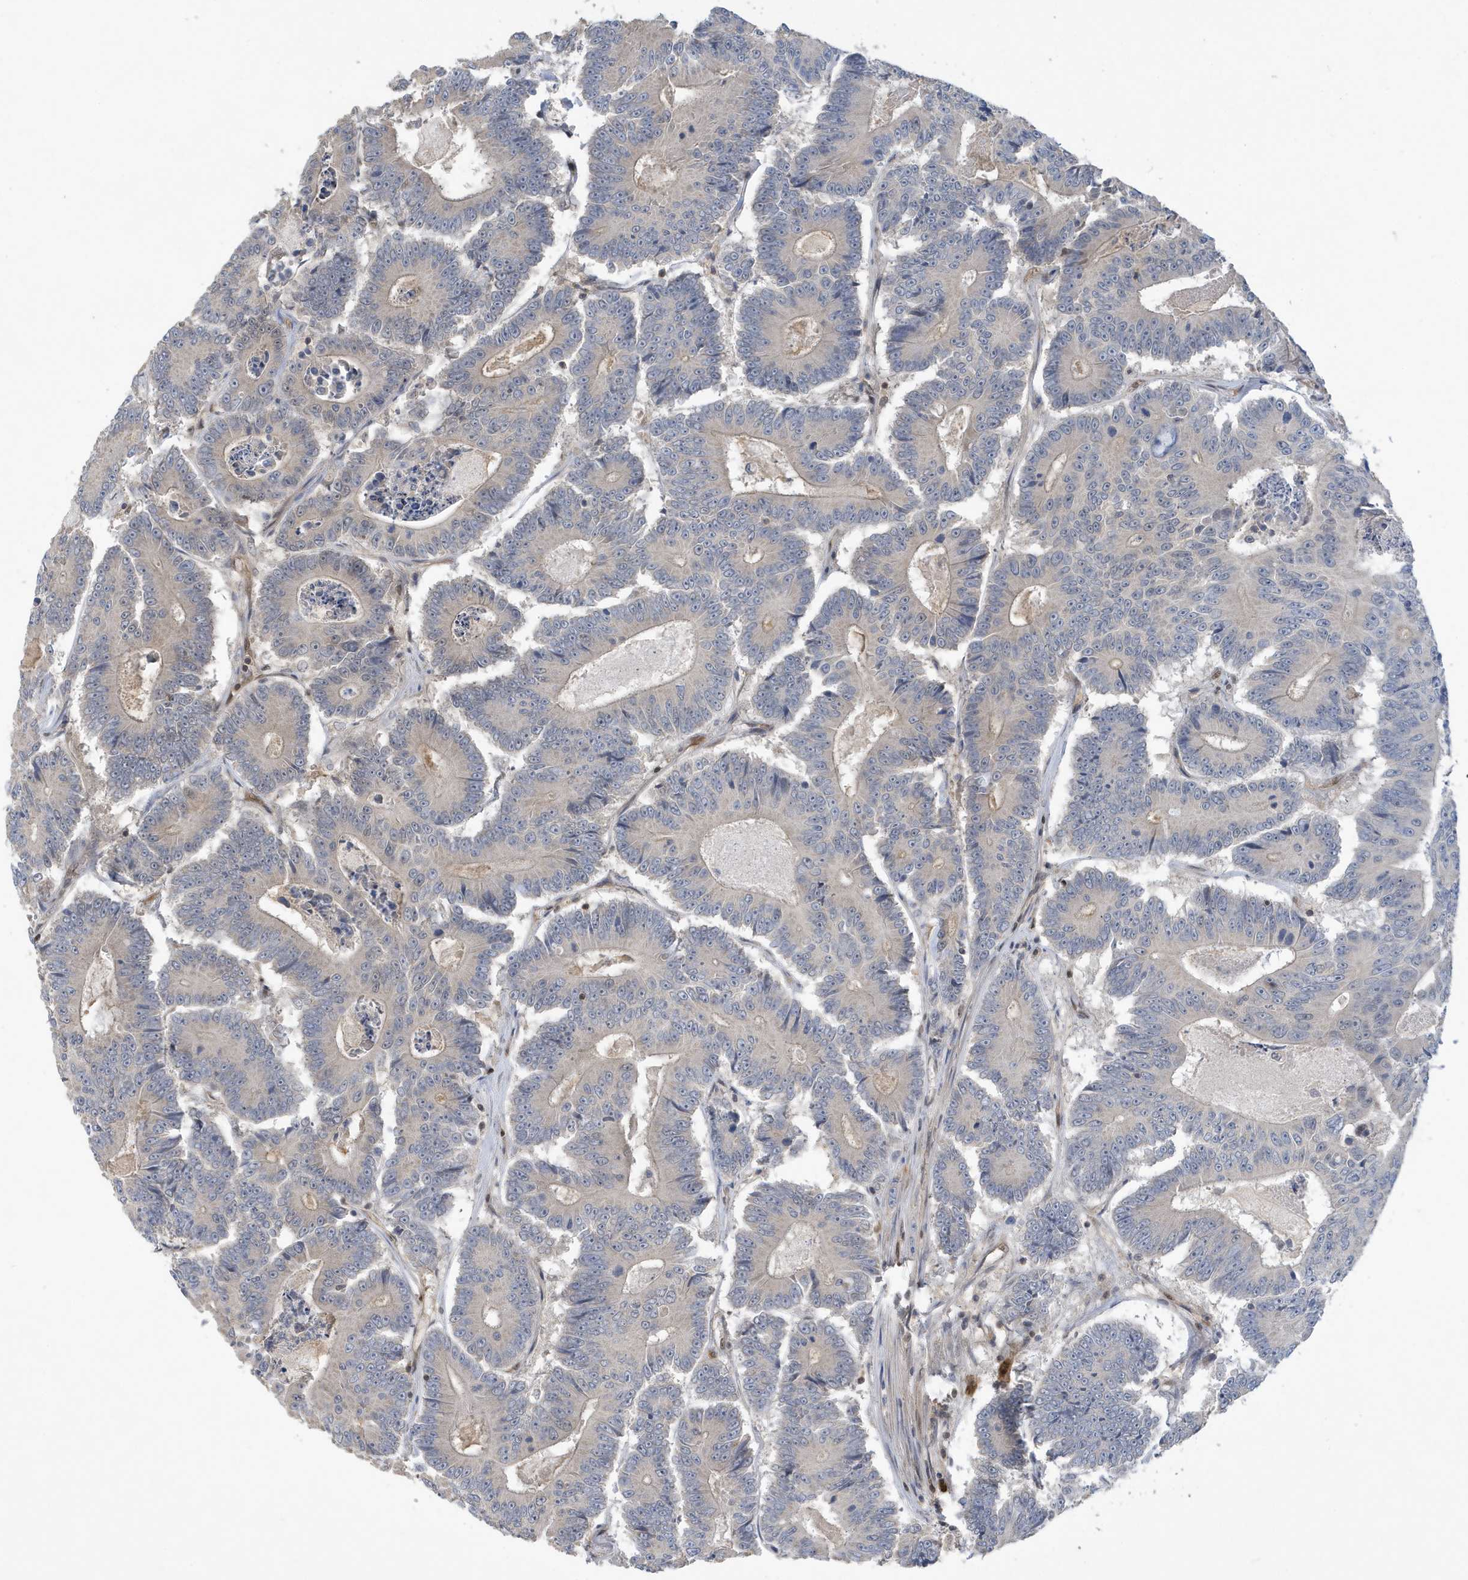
{"staining": {"intensity": "negative", "quantity": "none", "location": "none"}, "tissue": "colorectal cancer", "cell_type": "Tumor cells", "image_type": "cancer", "snomed": [{"axis": "morphology", "description": "Adenocarcinoma, NOS"}, {"axis": "topography", "description": "Colon"}], "caption": "A high-resolution image shows IHC staining of colorectal cancer (adenocarcinoma), which displays no significant expression in tumor cells.", "gene": "NCOA7", "patient": {"sex": "male", "age": 83}}